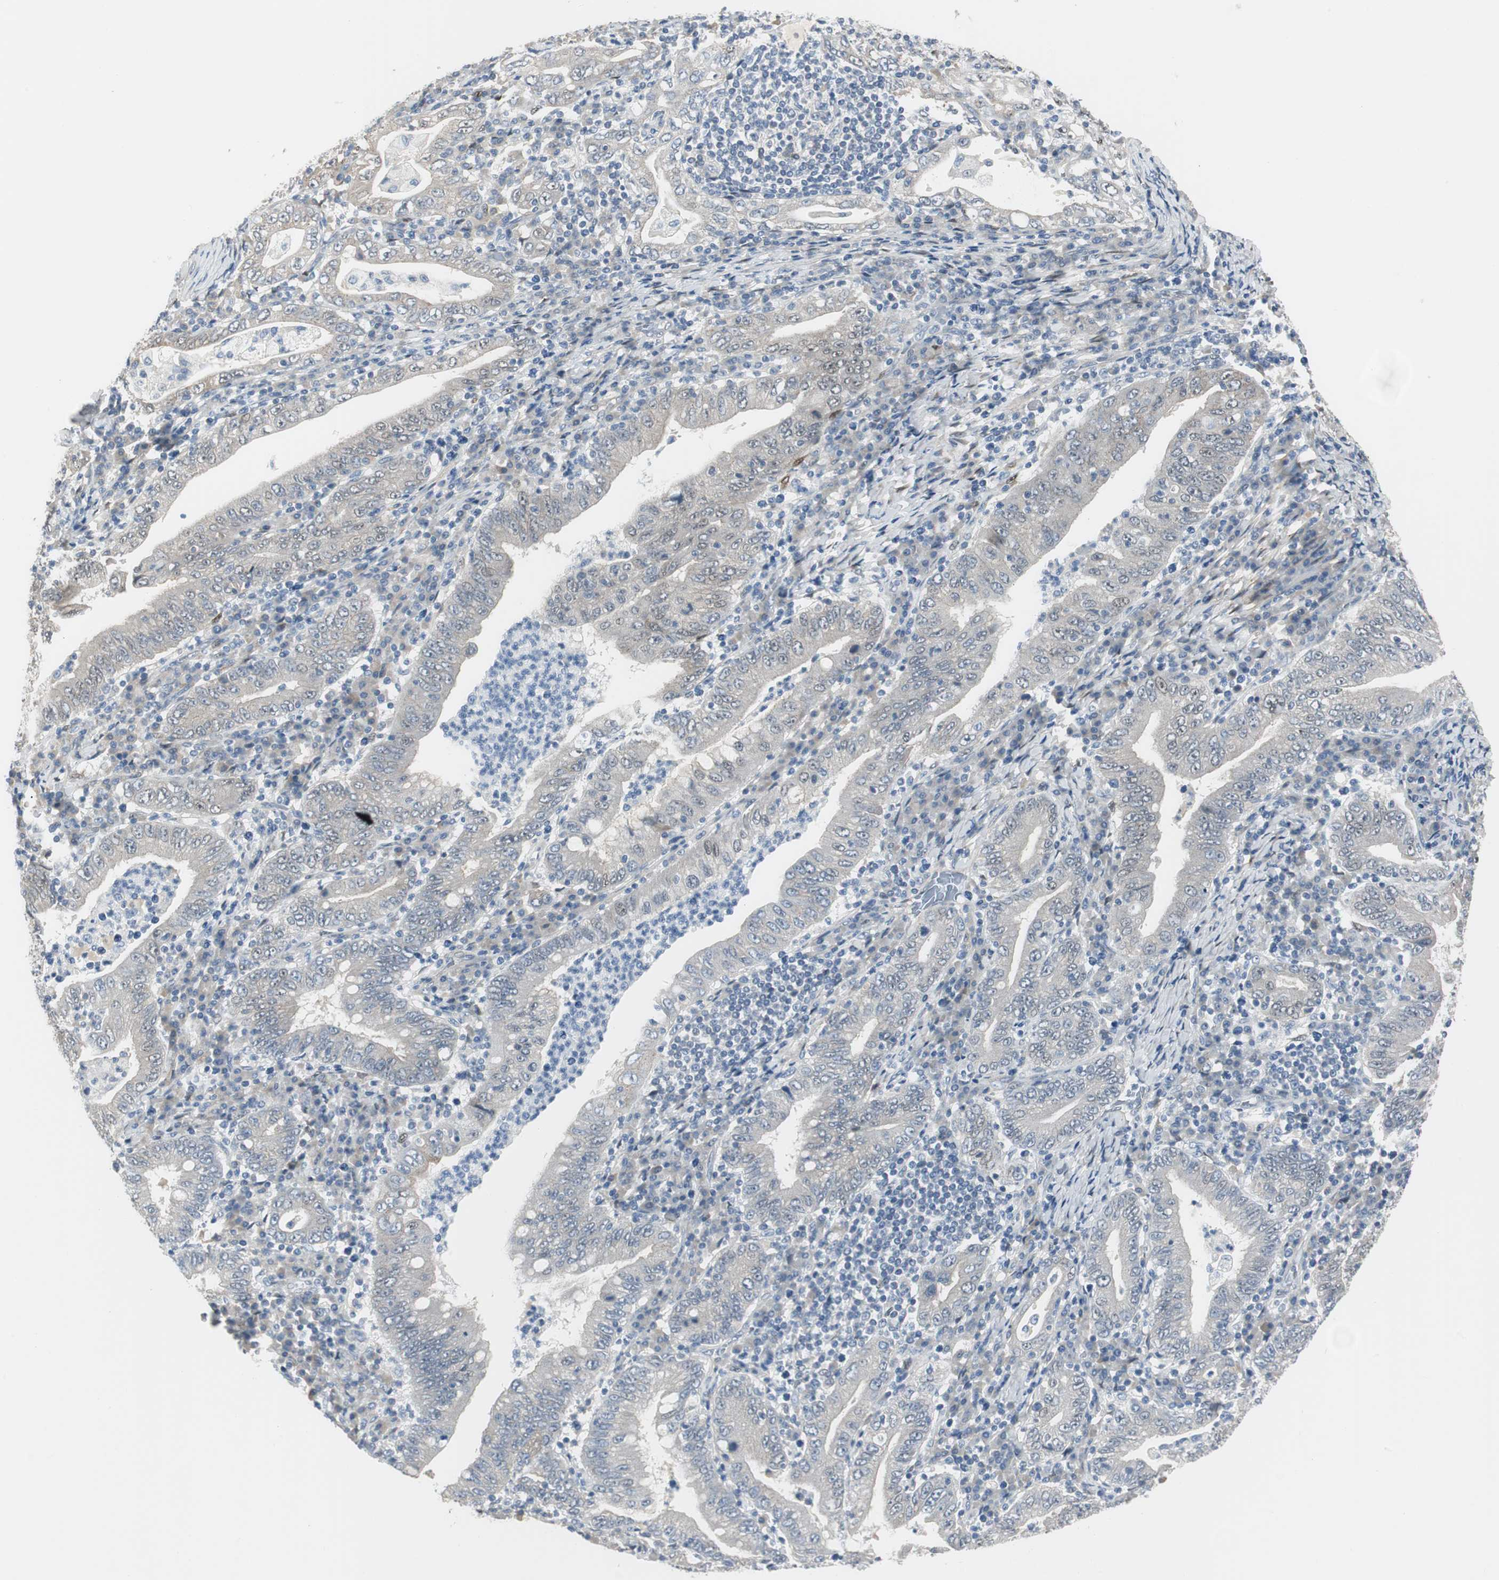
{"staining": {"intensity": "weak", "quantity": "<25%", "location": "cytoplasmic/membranous"}, "tissue": "stomach cancer", "cell_type": "Tumor cells", "image_type": "cancer", "snomed": [{"axis": "morphology", "description": "Normal tissue, NOS"}, {"axis": "morphology", "description": "Adenocarcinoma, NOS"}, {"axis": "topography", "description": "Esophagus"}, {"axis": "topography", "description": "Stomach, upper"}, {"axis": "topography", "description": "Peripheral nerve tissue"}], "caption": "High power microscopy photomicrograph of an IHC photomicrograph of stomach cancer (adenocarcinoma), revealing no significant staining in tumor cells.", "gene": "FHL2", "patient": {"sex": "male", "age": 62}}